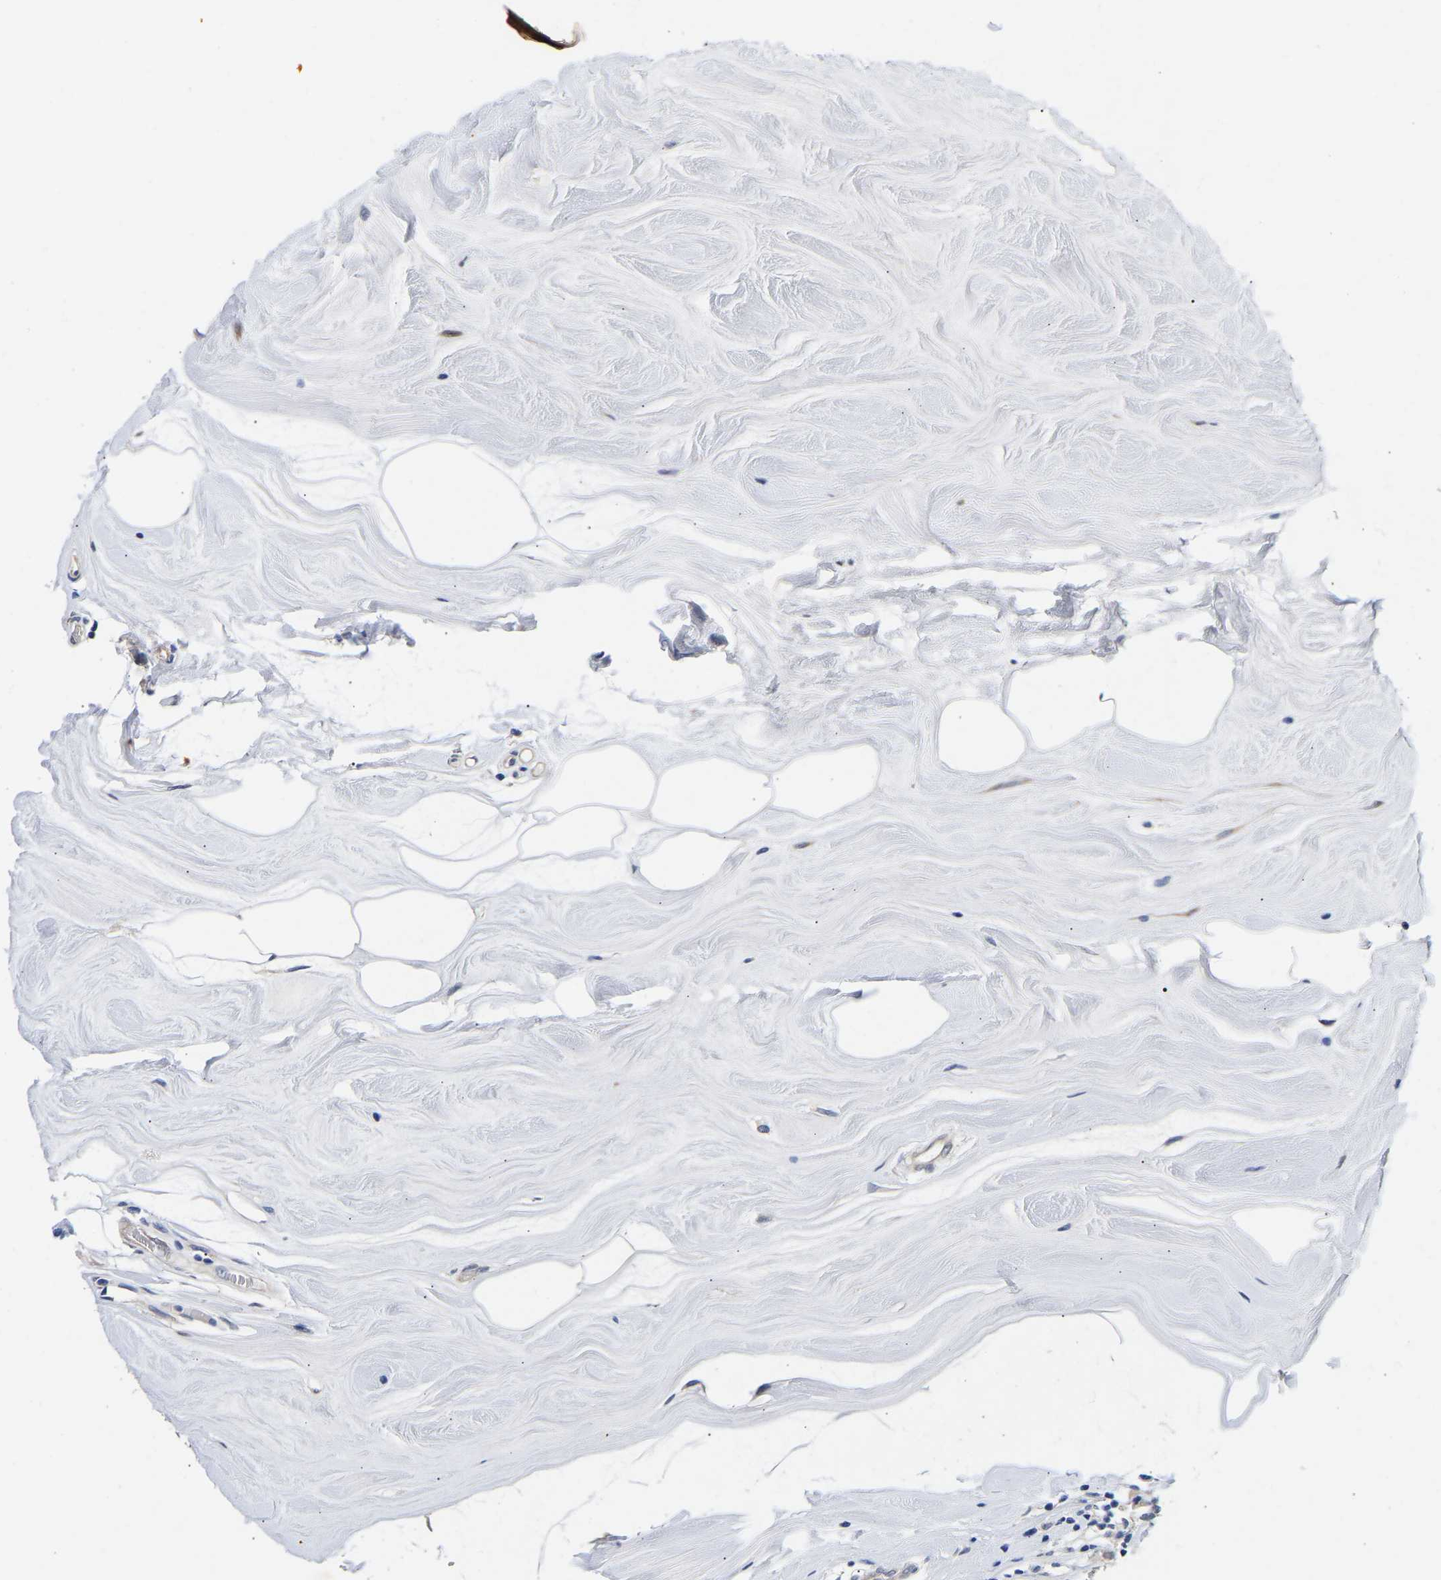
{"staining": {"intensity": "weak", "quantity": ">75%", "location": "cytoplasmic/membranous"}, "tissue": "breast cancer", "cell_type": "Tumor cells", "image_type": "cancer", "snomed": [{"axis": "morphology", "description": "Duct carcinoma"}, {"axis": "topography", "description": "Breast"}], "caption": "The micrograph exhibits staining of infiltrating ductal carcinoma (breast), revealing weak cytoplasmic/membranous protein positivity (brown color) within tumor cells.", "gene": "CCDC6", "patient": {"sex": "female", "age": 61}}